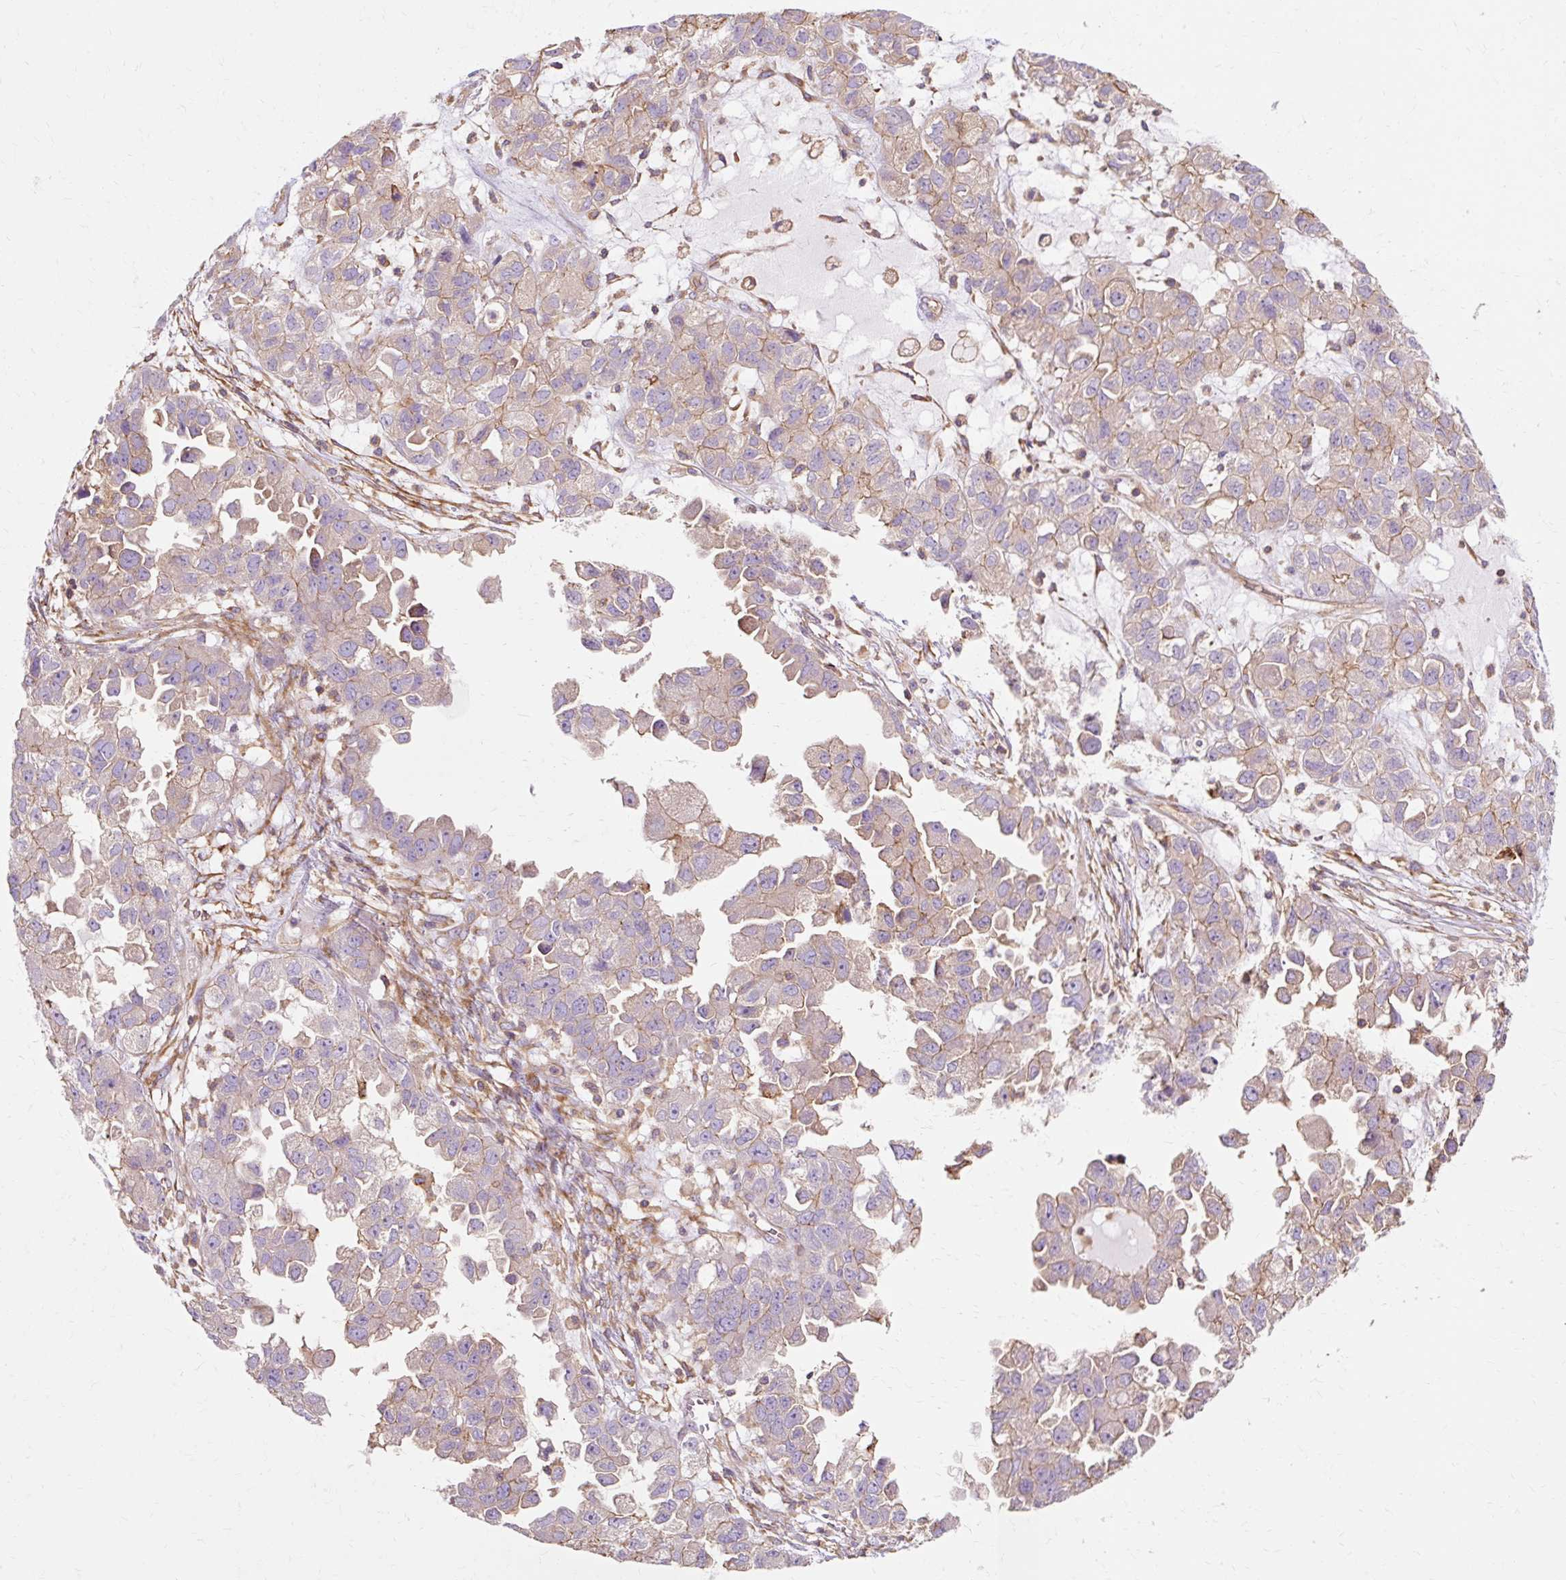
{"staining": {"intensity": "weak", "quantity": "<25%", "location": "cytoplasmic/membranous"}, "tissue": "ovarian cancer", "cell_type": "Tumor cells", "image_type": "cancer", "snomed": [{"axis": "morphology", "description": "Cystadenocarcinoma, serous, NOS"}, {"axis": "topography", "description": "Ovary"}], "caption": "This is an immunohistochemistry (IHC) micrograph of human serous cystadenocarcinoma (ovarian). There is no positivity in tumor cells.", "gene": "TBC1D2B", "patient": {"sex": "female", "age": 84}}